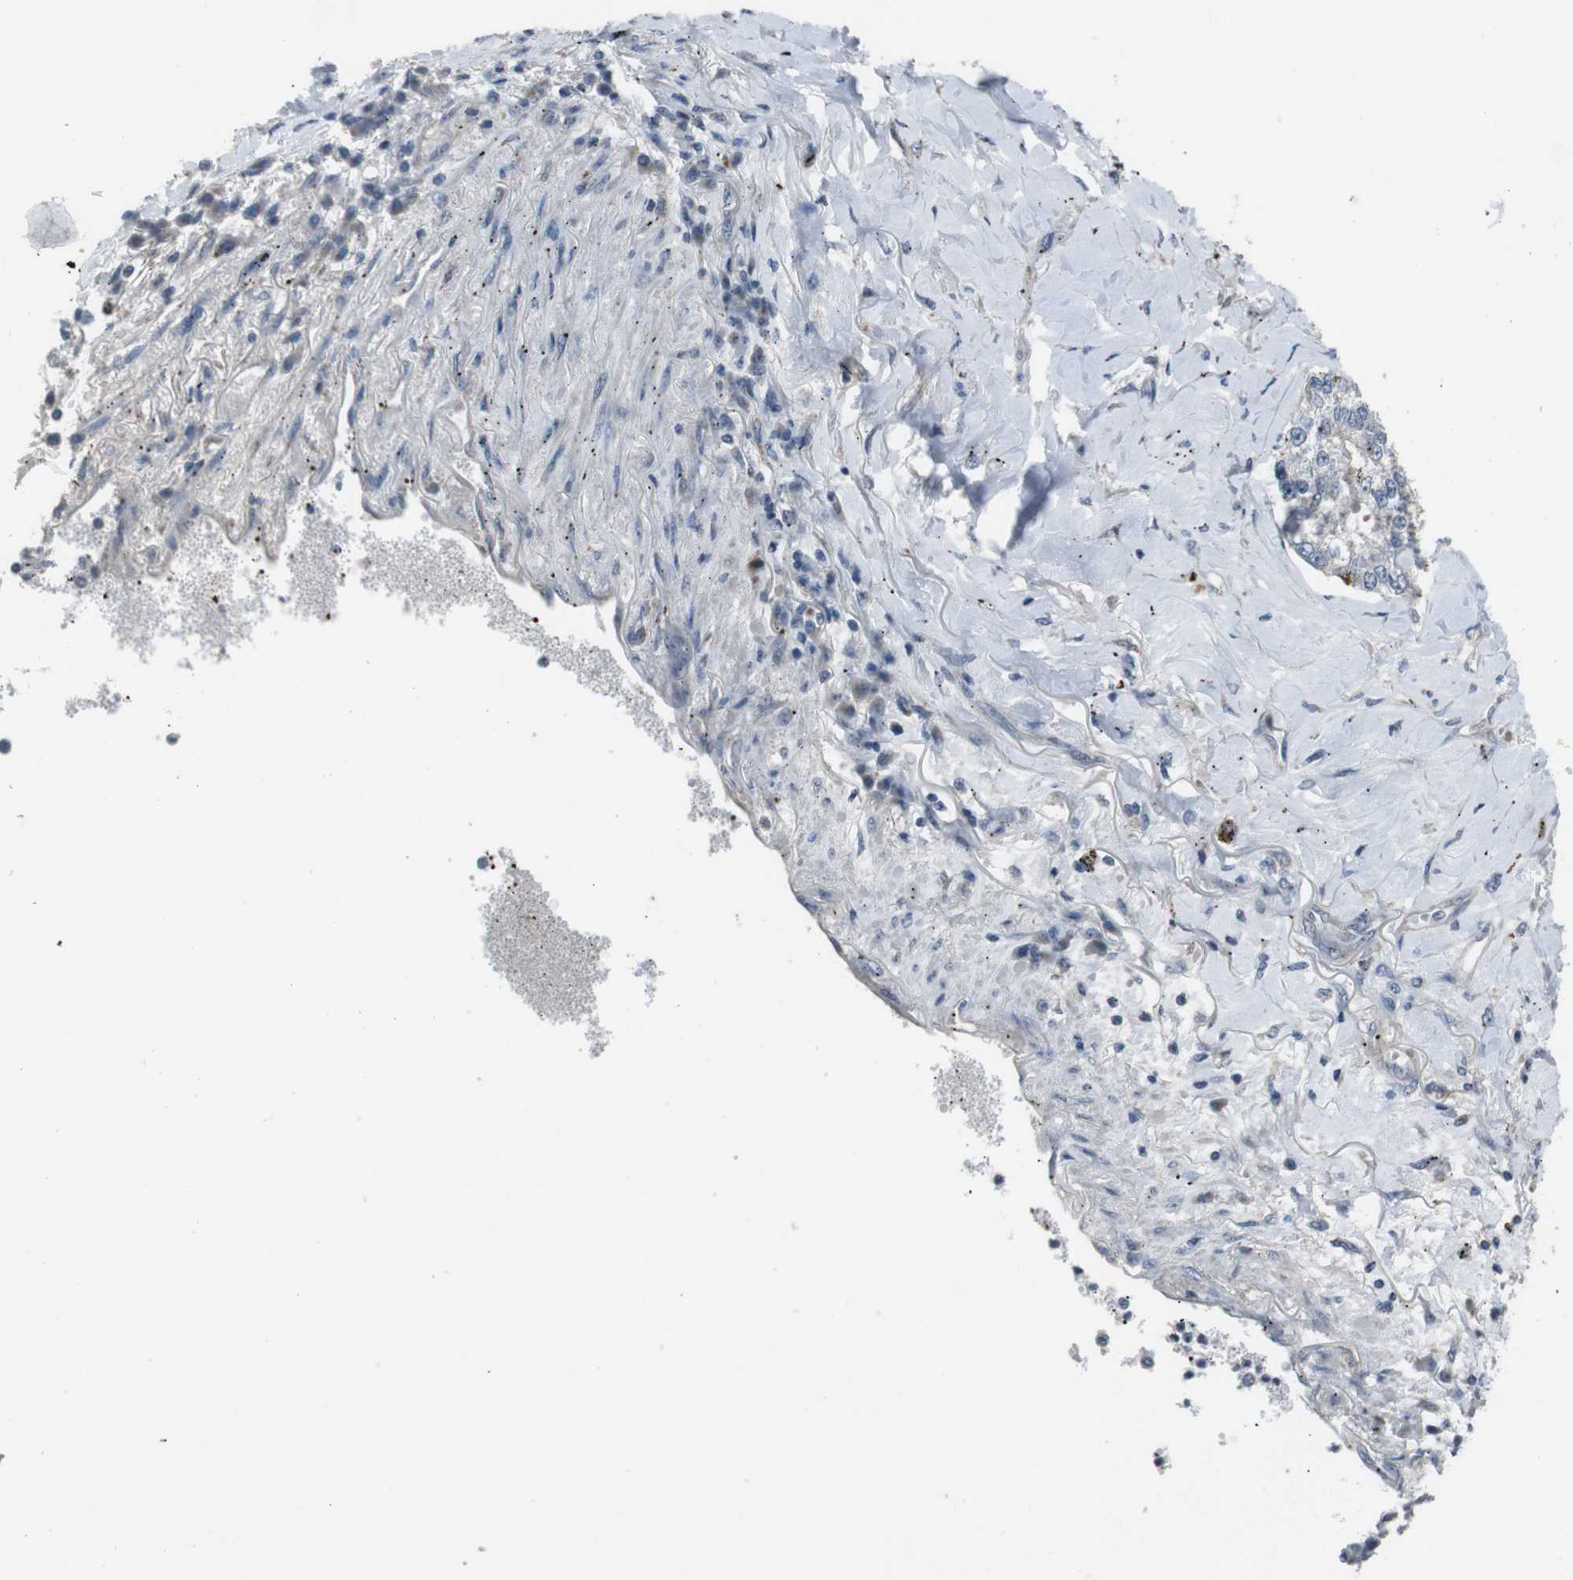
{"staining": {"intensity": "negative", "quantity": "none", "location": "none"}, "tissue": "lung cancer", "cell_type": "Tumor cells", "image_type": "cancer", "snomed": [{"axis": "morphology", "description": "Adenocarcinoma, NOS"}, {"axis": "topography", "description": "Lung"}], "caption": "Human lung adenocarcinoma stained for a protein using immunohistochemistry (IHC) displays no staining in tumor cells.", "gene": "EFNA5", "patient": {"sex": "male", "age": 49}}